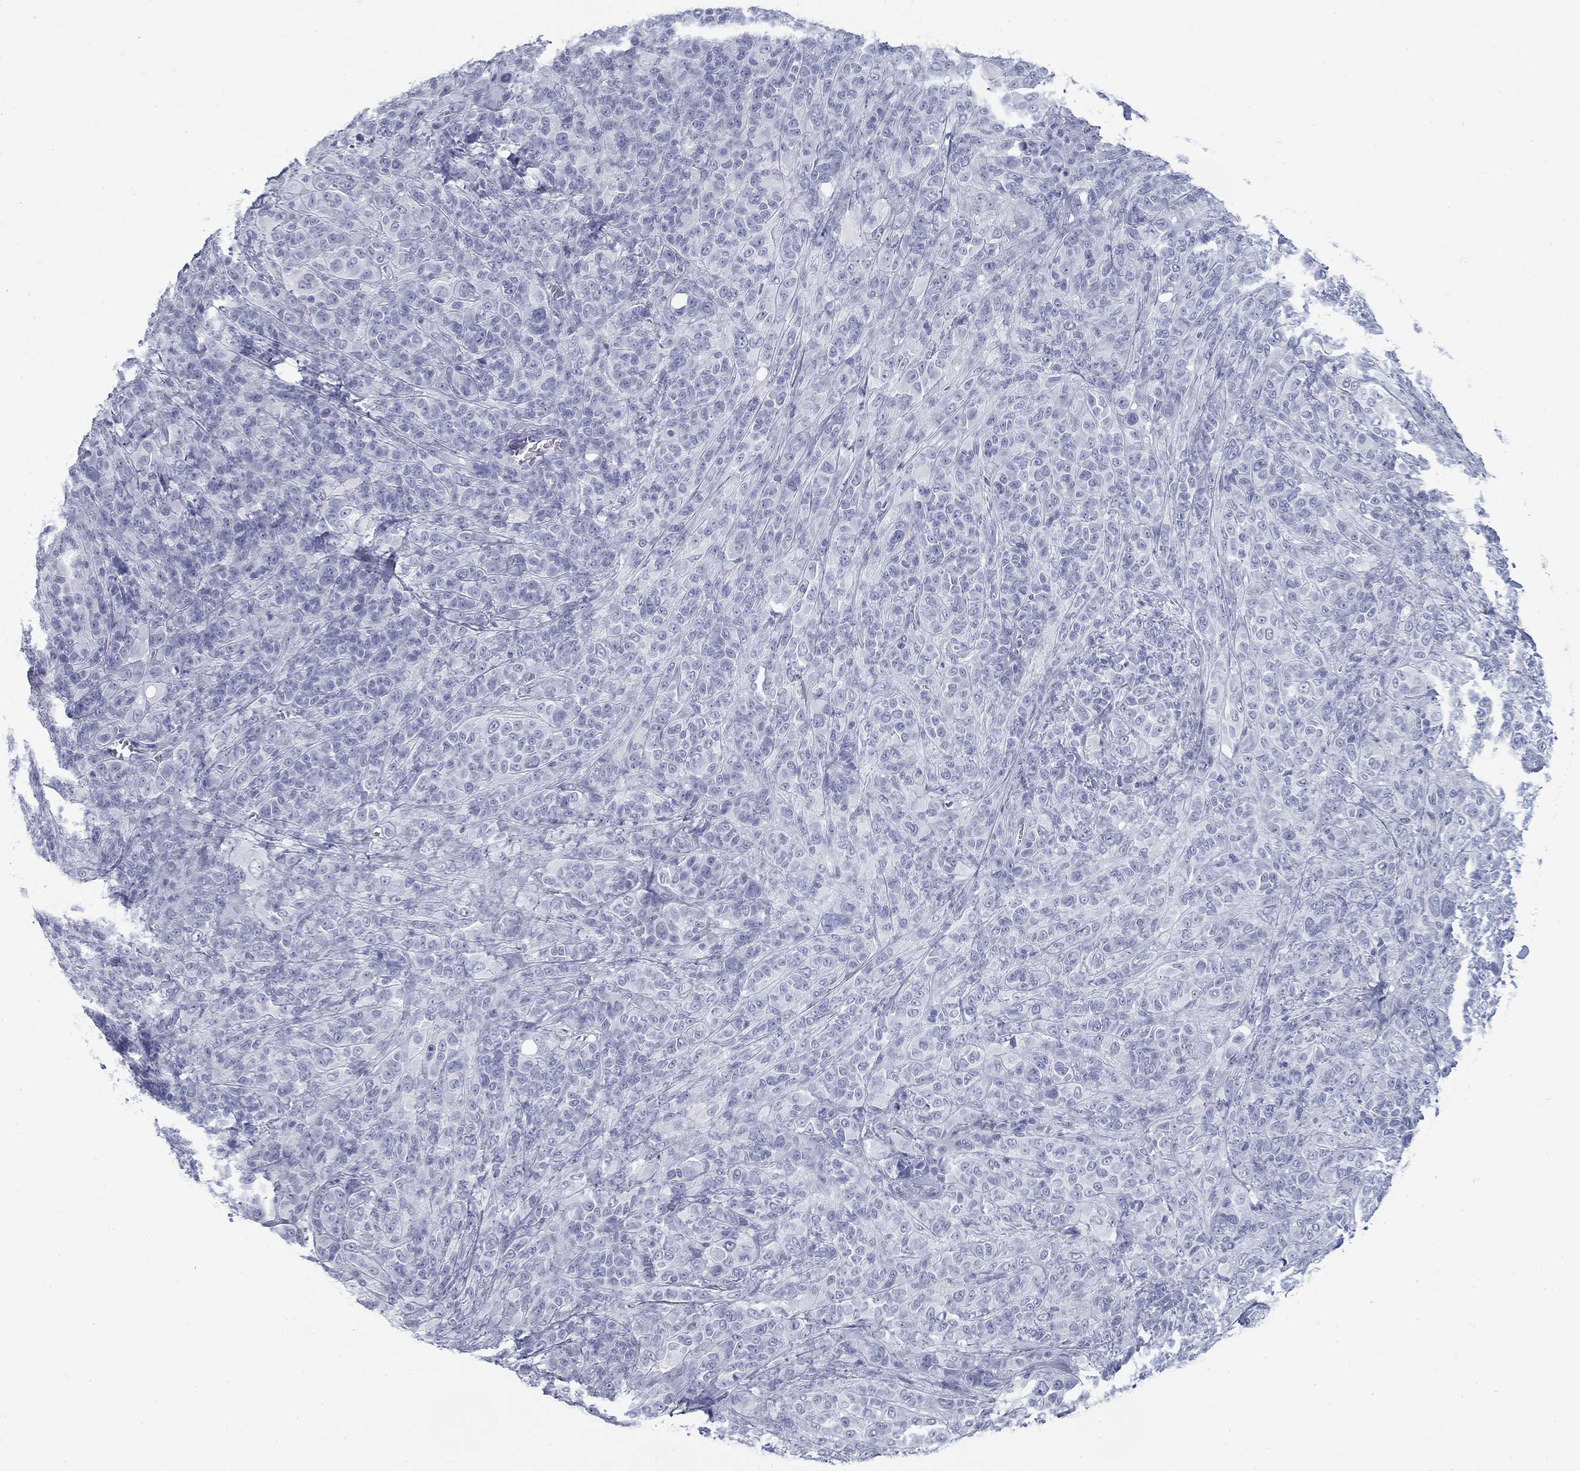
{"staining": {"intensity": "negative", "quantity": "none", "location": "none"}, "tissue": "melanoma", "cell_type": "Tumor cells", "image_type": "cancer", "snomed": [{"axis": "morphology", "description": "Malignant melanoma, NOS"}, {"axis": "topography", "description": "Skin"}], "caption": "A micrograph of malignant melanoma stained for a protein shows no brown staining in tumor cells. (DAB (3,3'-diaminobenzidine) IHC visualized using brightfield microscopy, high magnification).", "gene": "CALB1", "patient": {"sex": "female", "age": 87}}